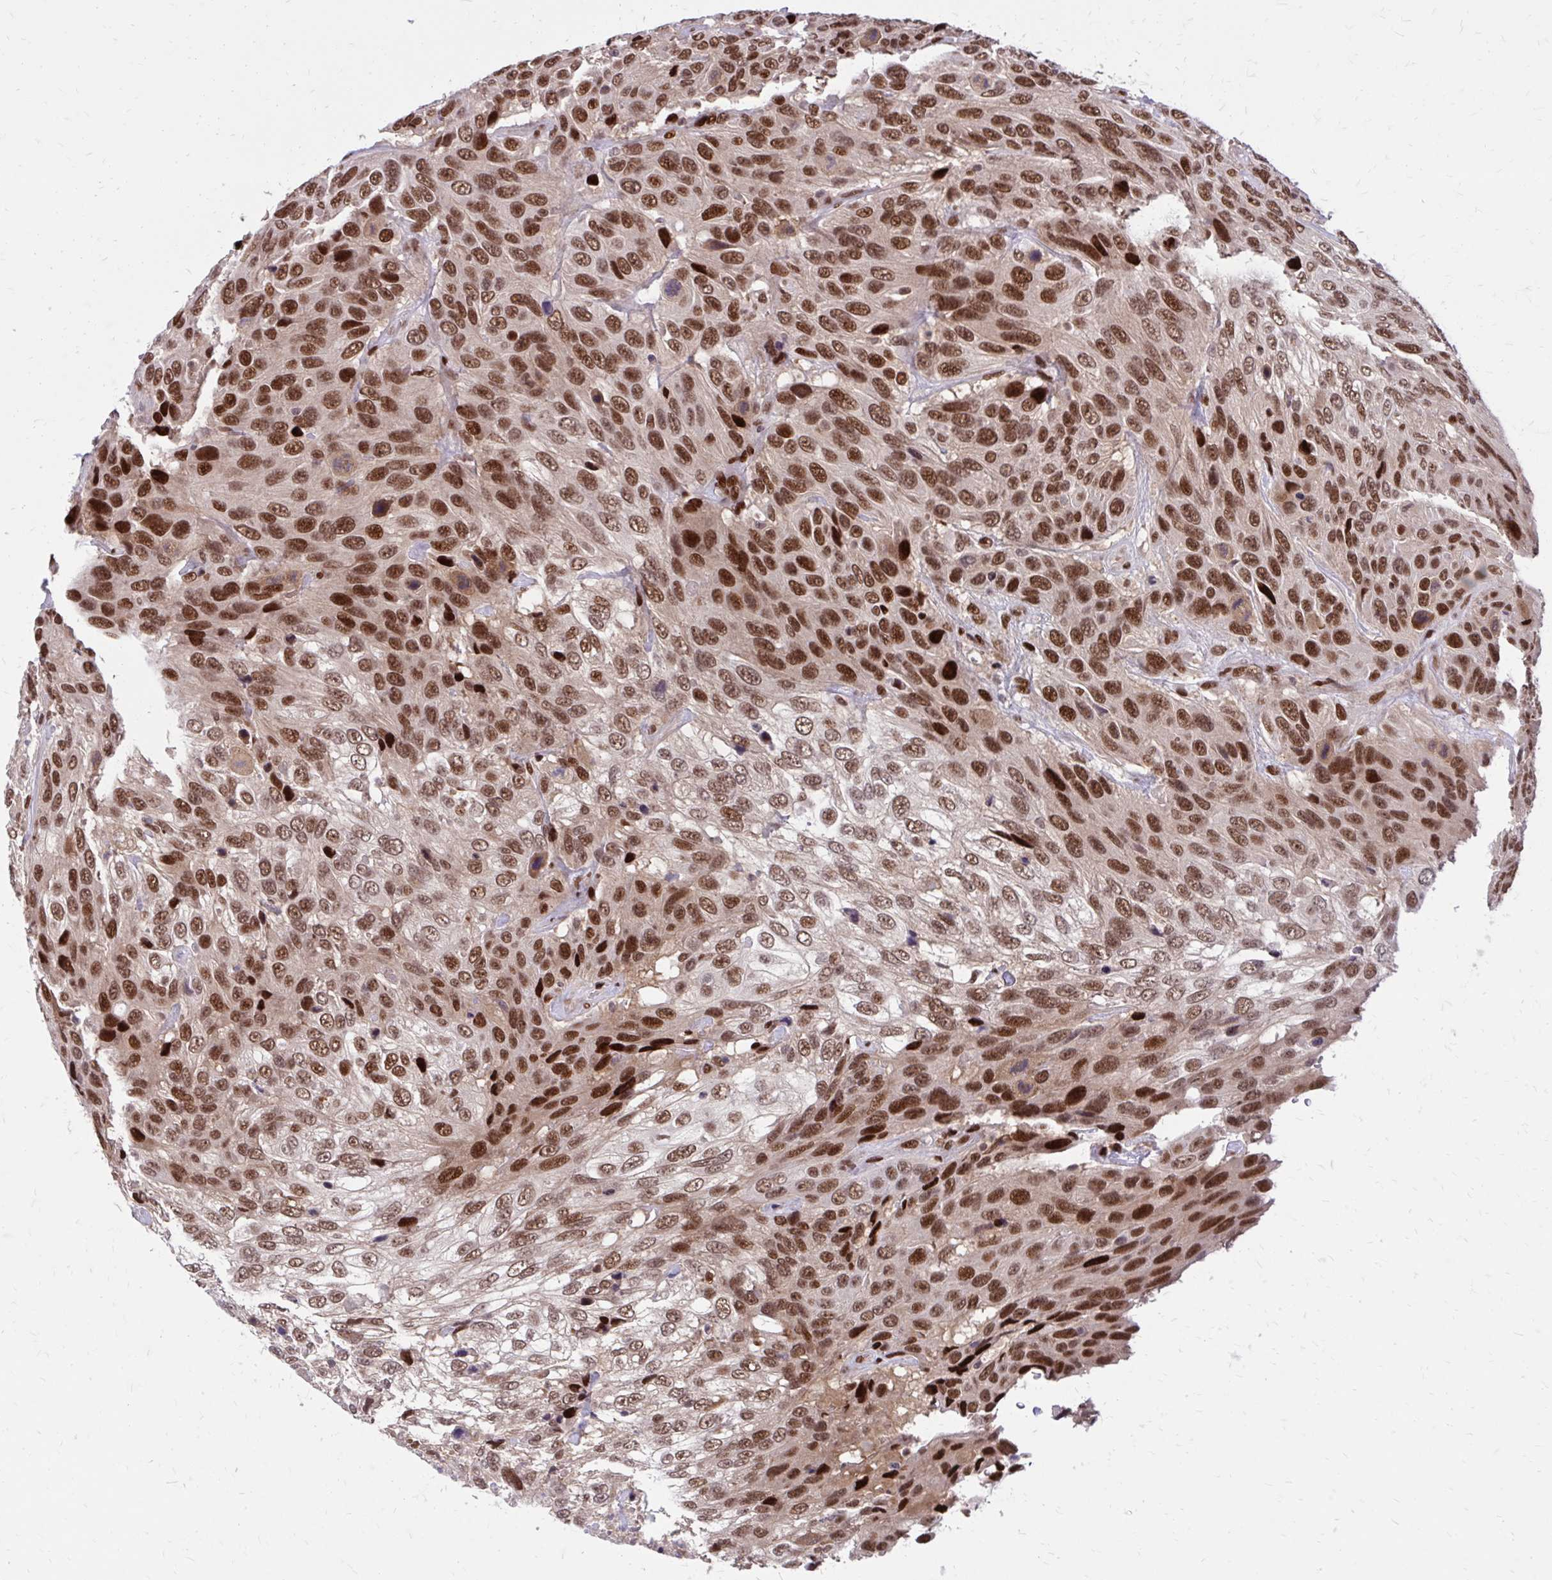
{"staining": {"intensity": "strong", "quantity": ">75%", "location": "nuclear"}, "tissue": "urothelial cancer", "cell_type": "Tumor cells", "image_type": "cancer", "snomed": [{"axis": "morphology", "description": "Urothelial carcinoma, High grade"}, {"axis": "topography", "description": "Urinary bladder"}], "caption": "A brown stain labels strong nuclear expression of a protein in high-grade urothelial carcinoma tumor cells.", "gene": "PSME4", "patient": {"sex": "female", "age": 70}}